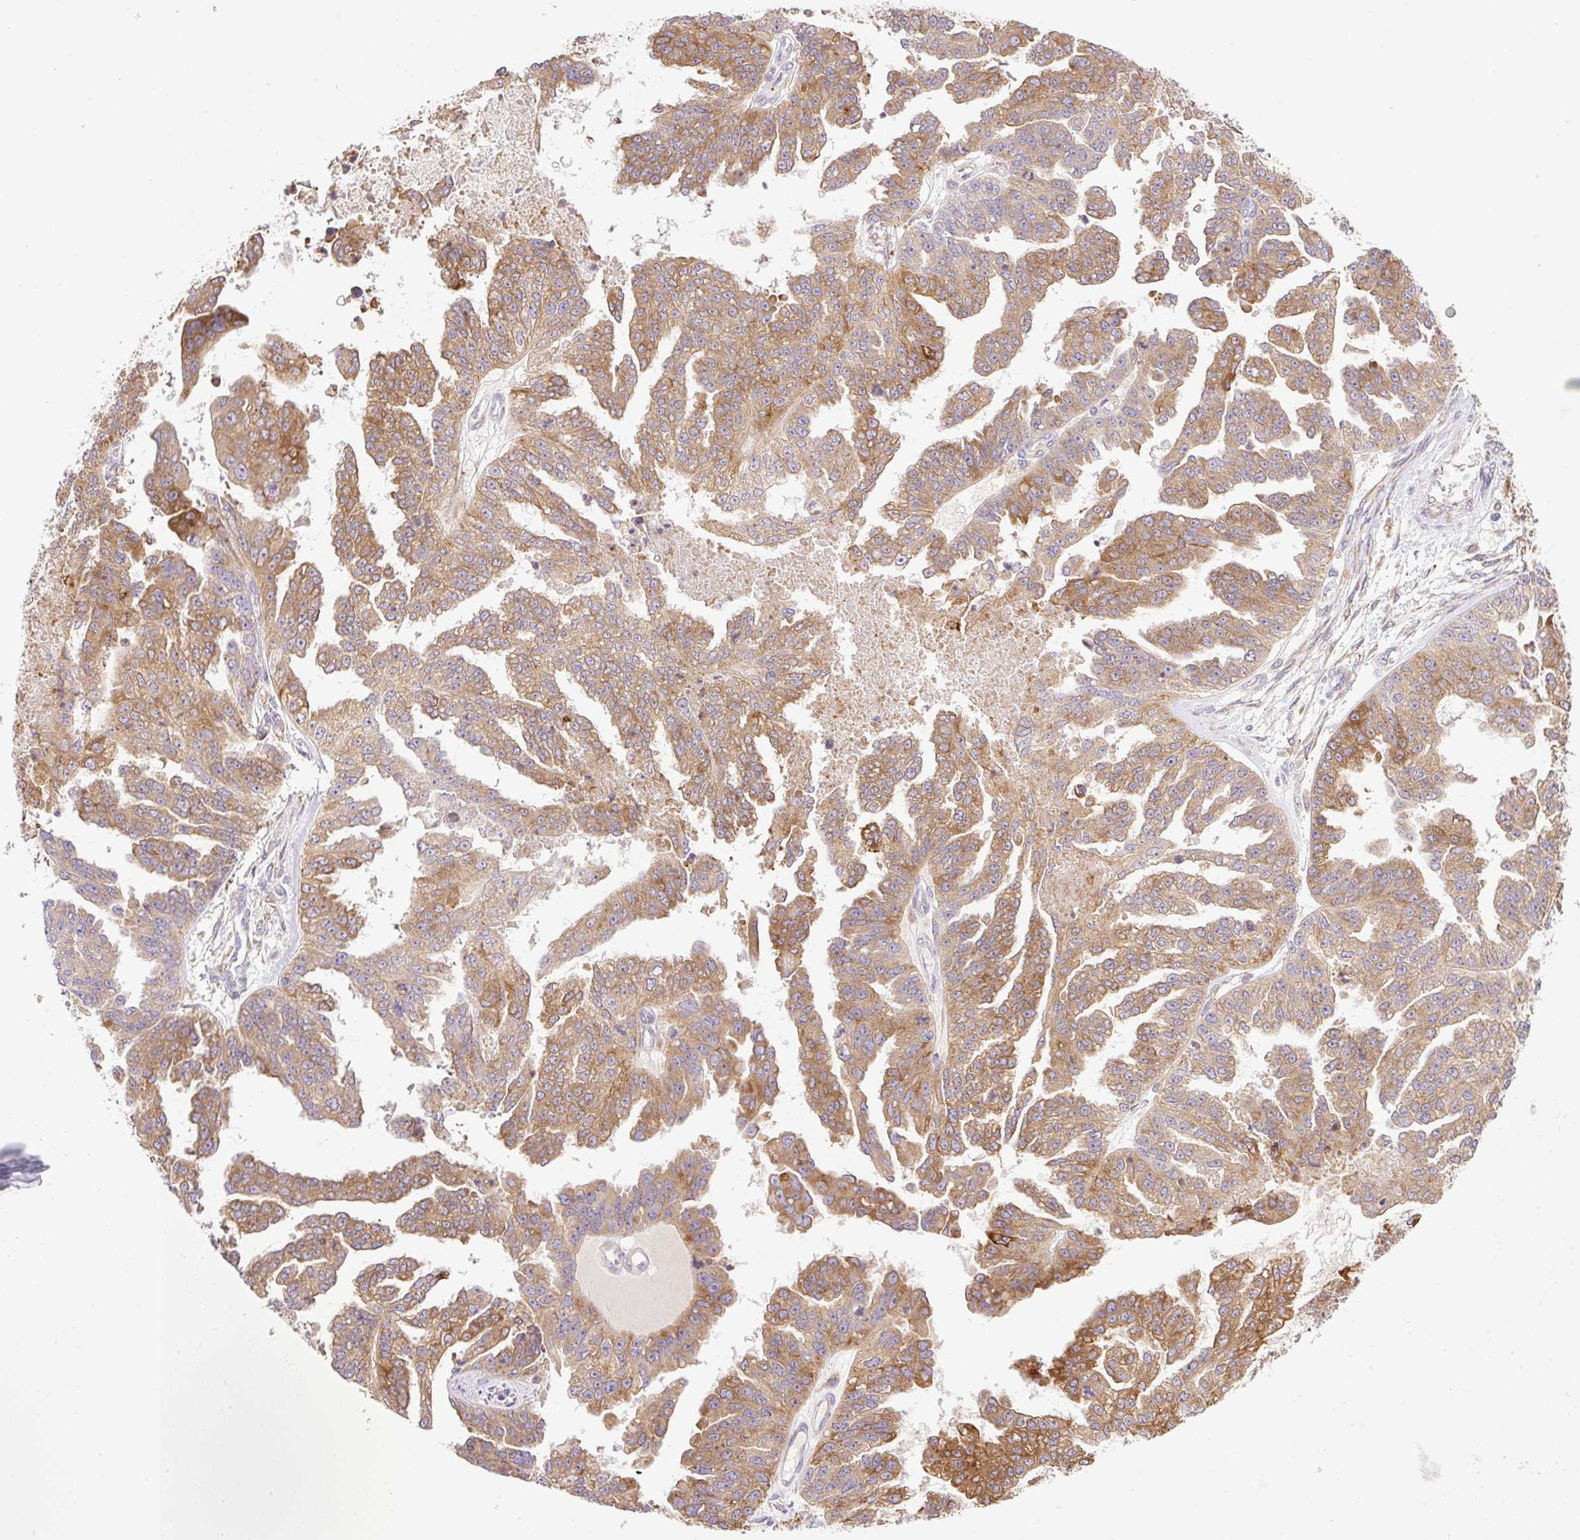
{"staining": {"intensity": "moderate", "quantity": ">75%", "location": "cytoplasmic/membranous"}, "tissue": "ovarian cancer", "cell_type": "Tumor cells", "image_type": "cancer", "snomed": [{"axis": "morphology", "description": "Cystadenocarcinoma, serous, NOS"}, {"axis": "topography", "description": "Ovary"}], "caption": "Ovarian cancer was stained to show a protein in brown. There is medium levels of moderate cytoplasmic/membranous expression in approximately >75% of tumor cells. (DAB IHC, brown staining for protein, blue staining for nuclei).", "gene": "POFUT1", "patient": {"sex": "female", "age": 58}}